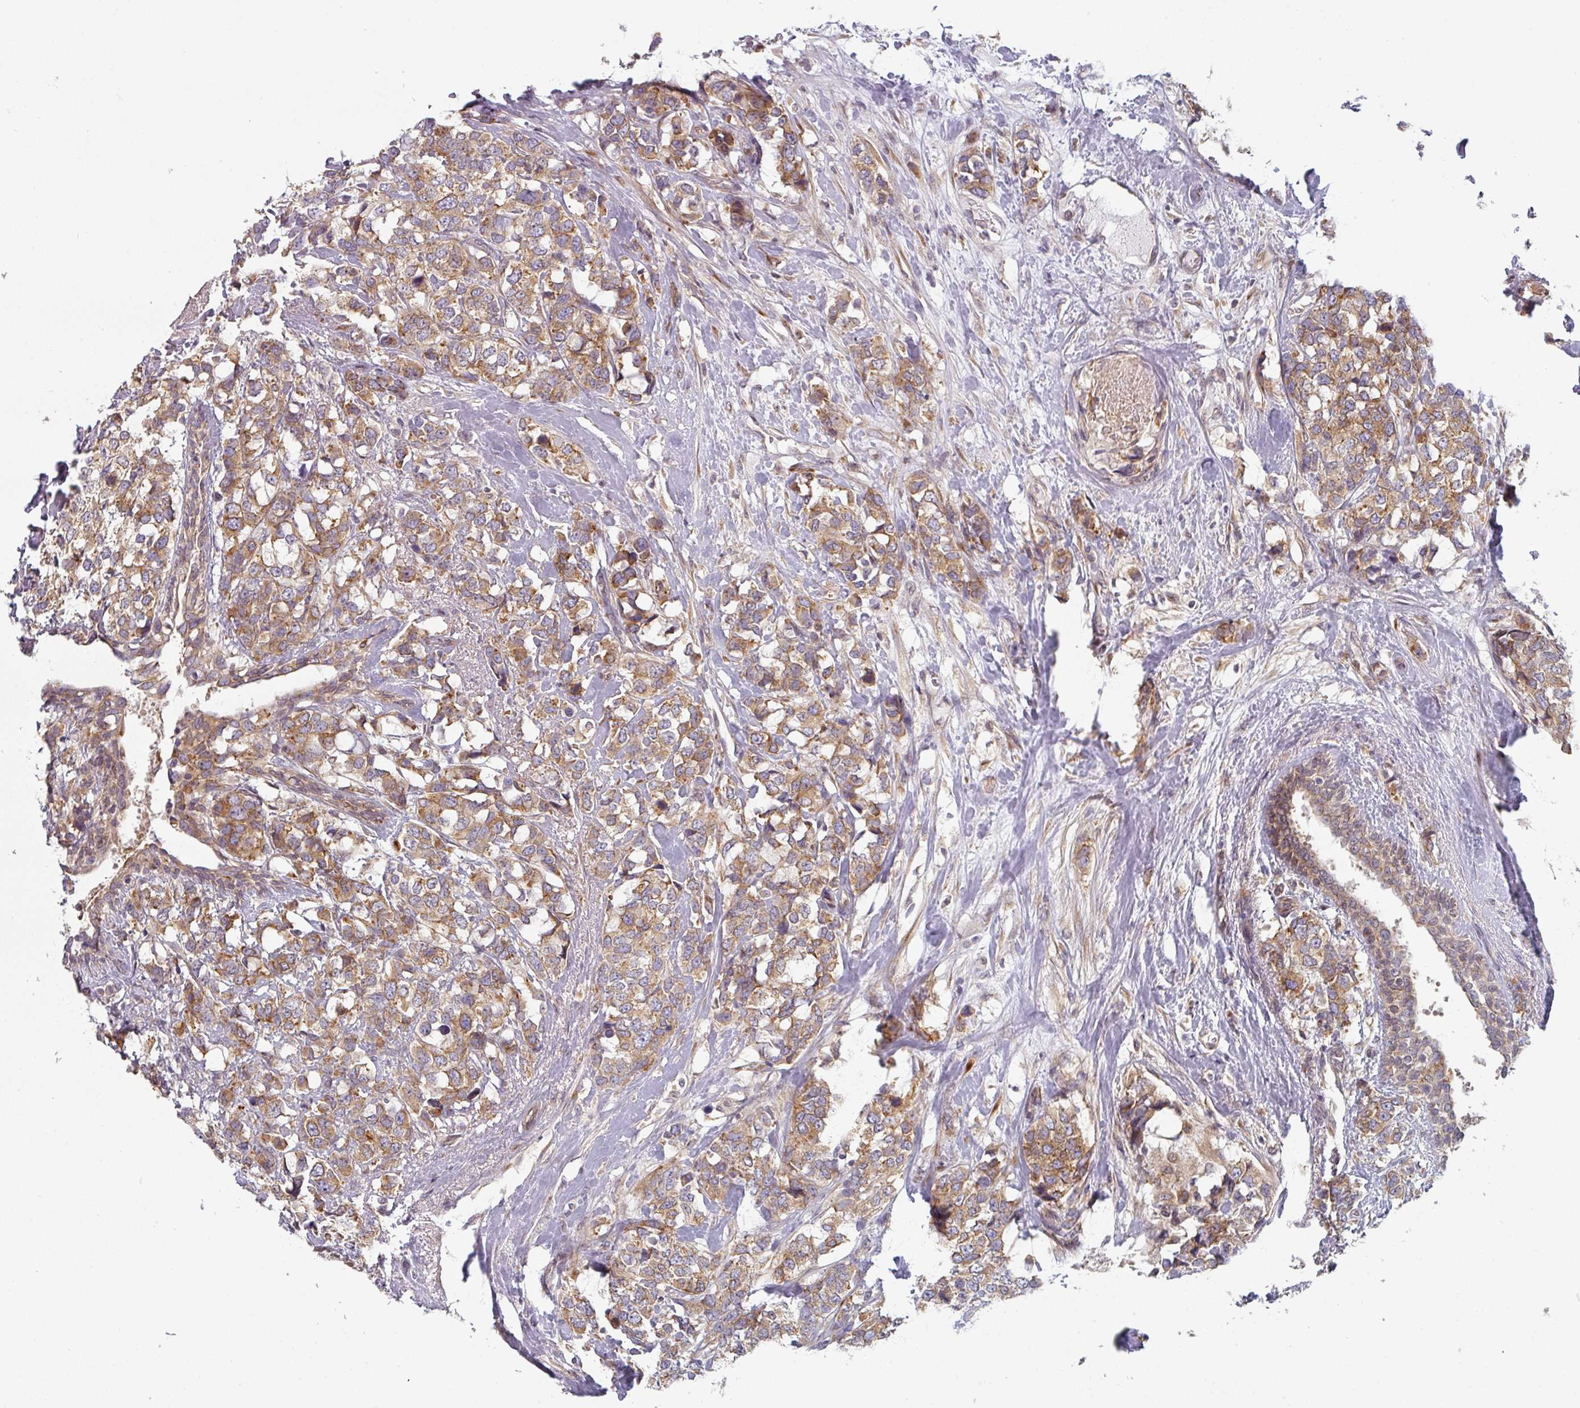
{"staining": {"intensity": "moderate", "quantity": ">75%", "location": "cytoplasmic/membranous"}, "tissue": "breast cancer", "cell_type": "Tumor cells", "image_type": "cancer", "snomed": [{"axis": "morphology", "description": "Lobular carcinoma"}, {"axis": "topography", "description": "Breast"}], "caption": "This histopathology image displays IHC staining of human lobular carcinoma (breast), with medium moderate cytoplasmic/membranous expression in approximately >75% of tumor cells.", "gene": "TAPT1", "patient": {"sex": "female", "age": 59}}